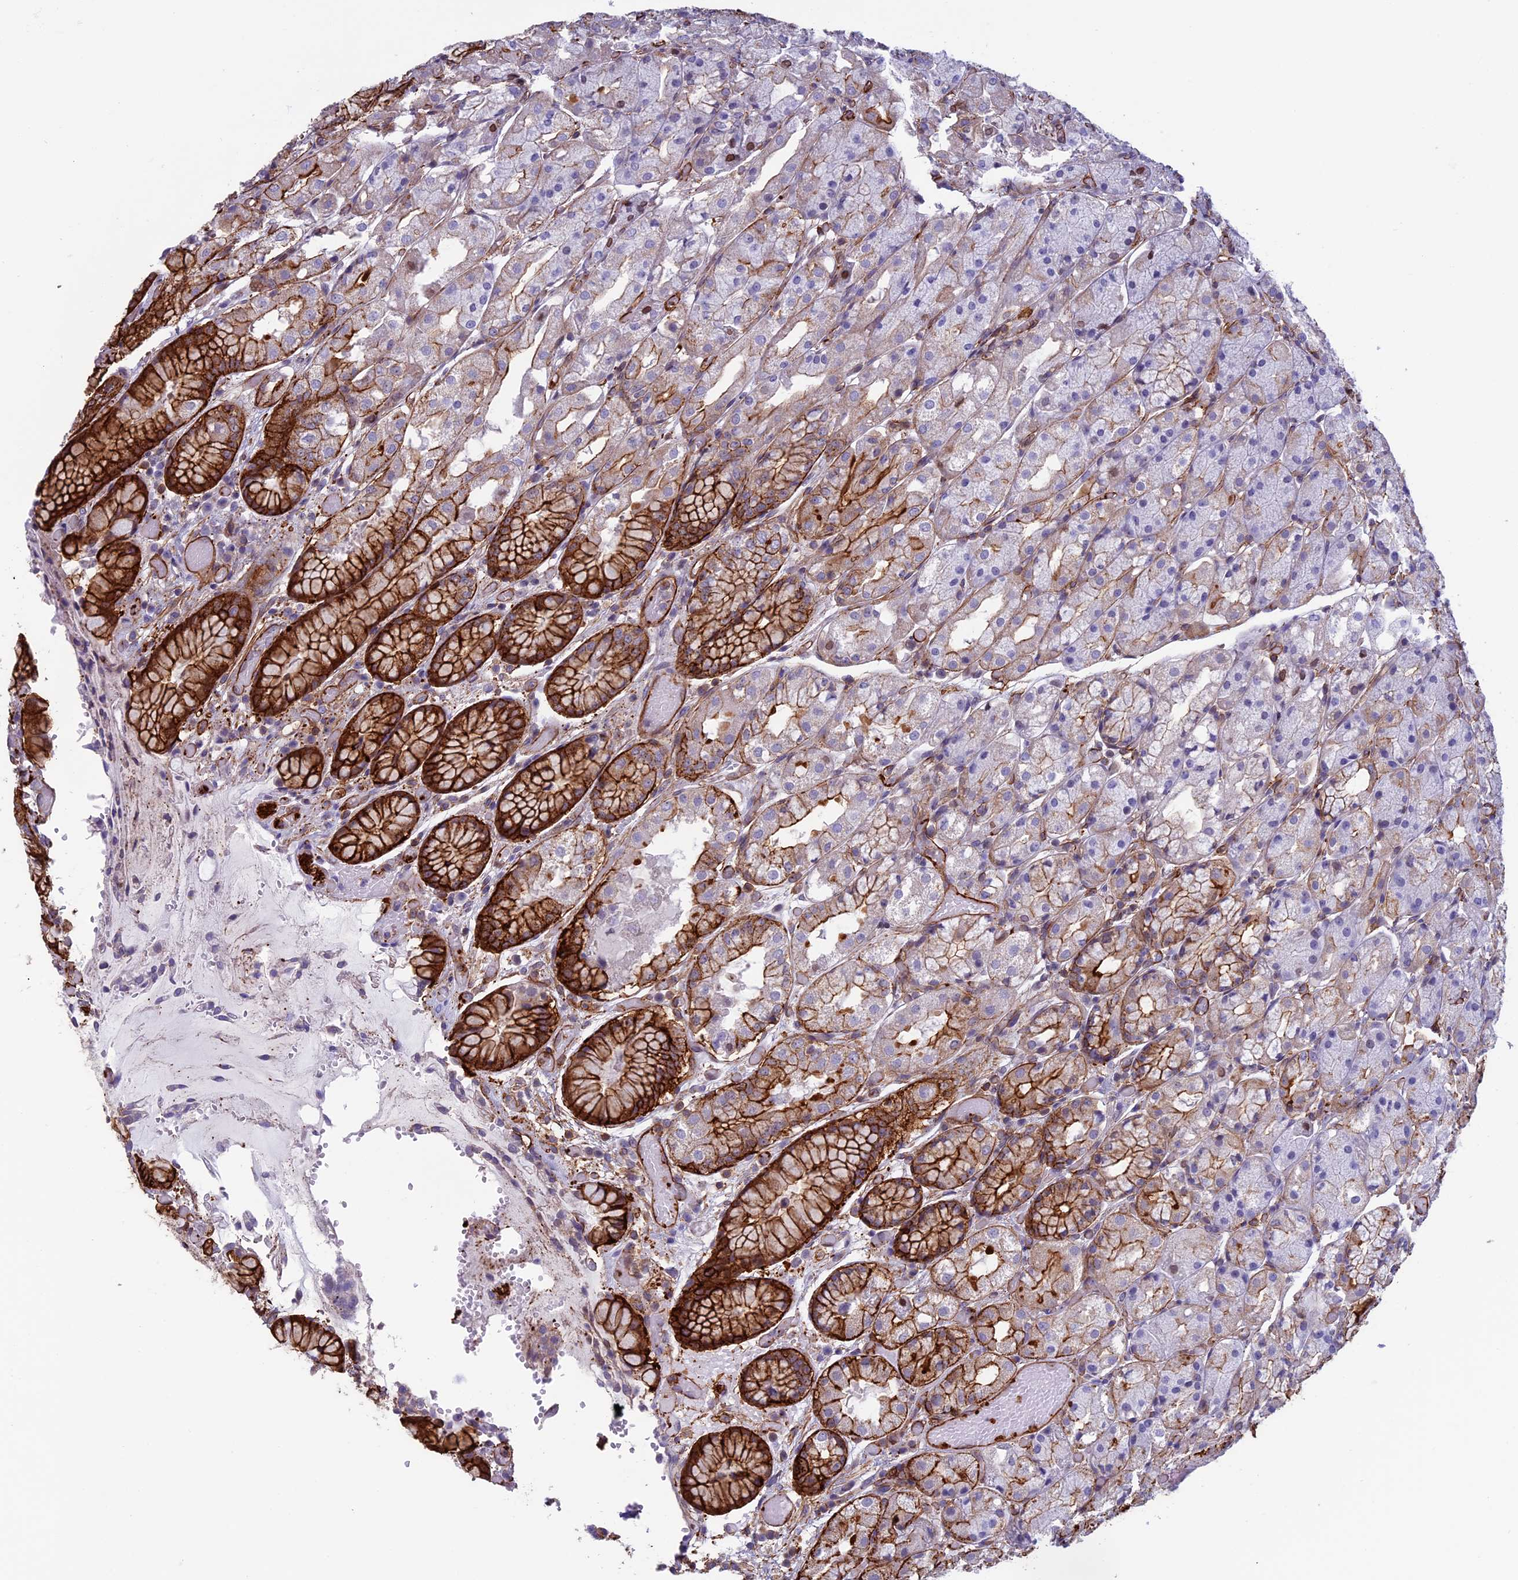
{"staining": {"intensity": "strong", "quantity": "25%-75%", "location": "cytoplasmic/membranous"}, "tissue": "stomach", "cell_type": "Glandular cells", "image_type": "normal", "snomed": [{"axis": "morphology", "description": "Normal tissue, NOS"}, {"axis": "topography", "description": "Stomach, upper"}], "caption": "Immunohistochemical staining of normal human stomach reveals strong cytoplasmic/membranous protein positivity in about 25%-75% of glandular cells.", "gene": "ANGPTL2", "patient": {"sex": "male", "age": 72}}